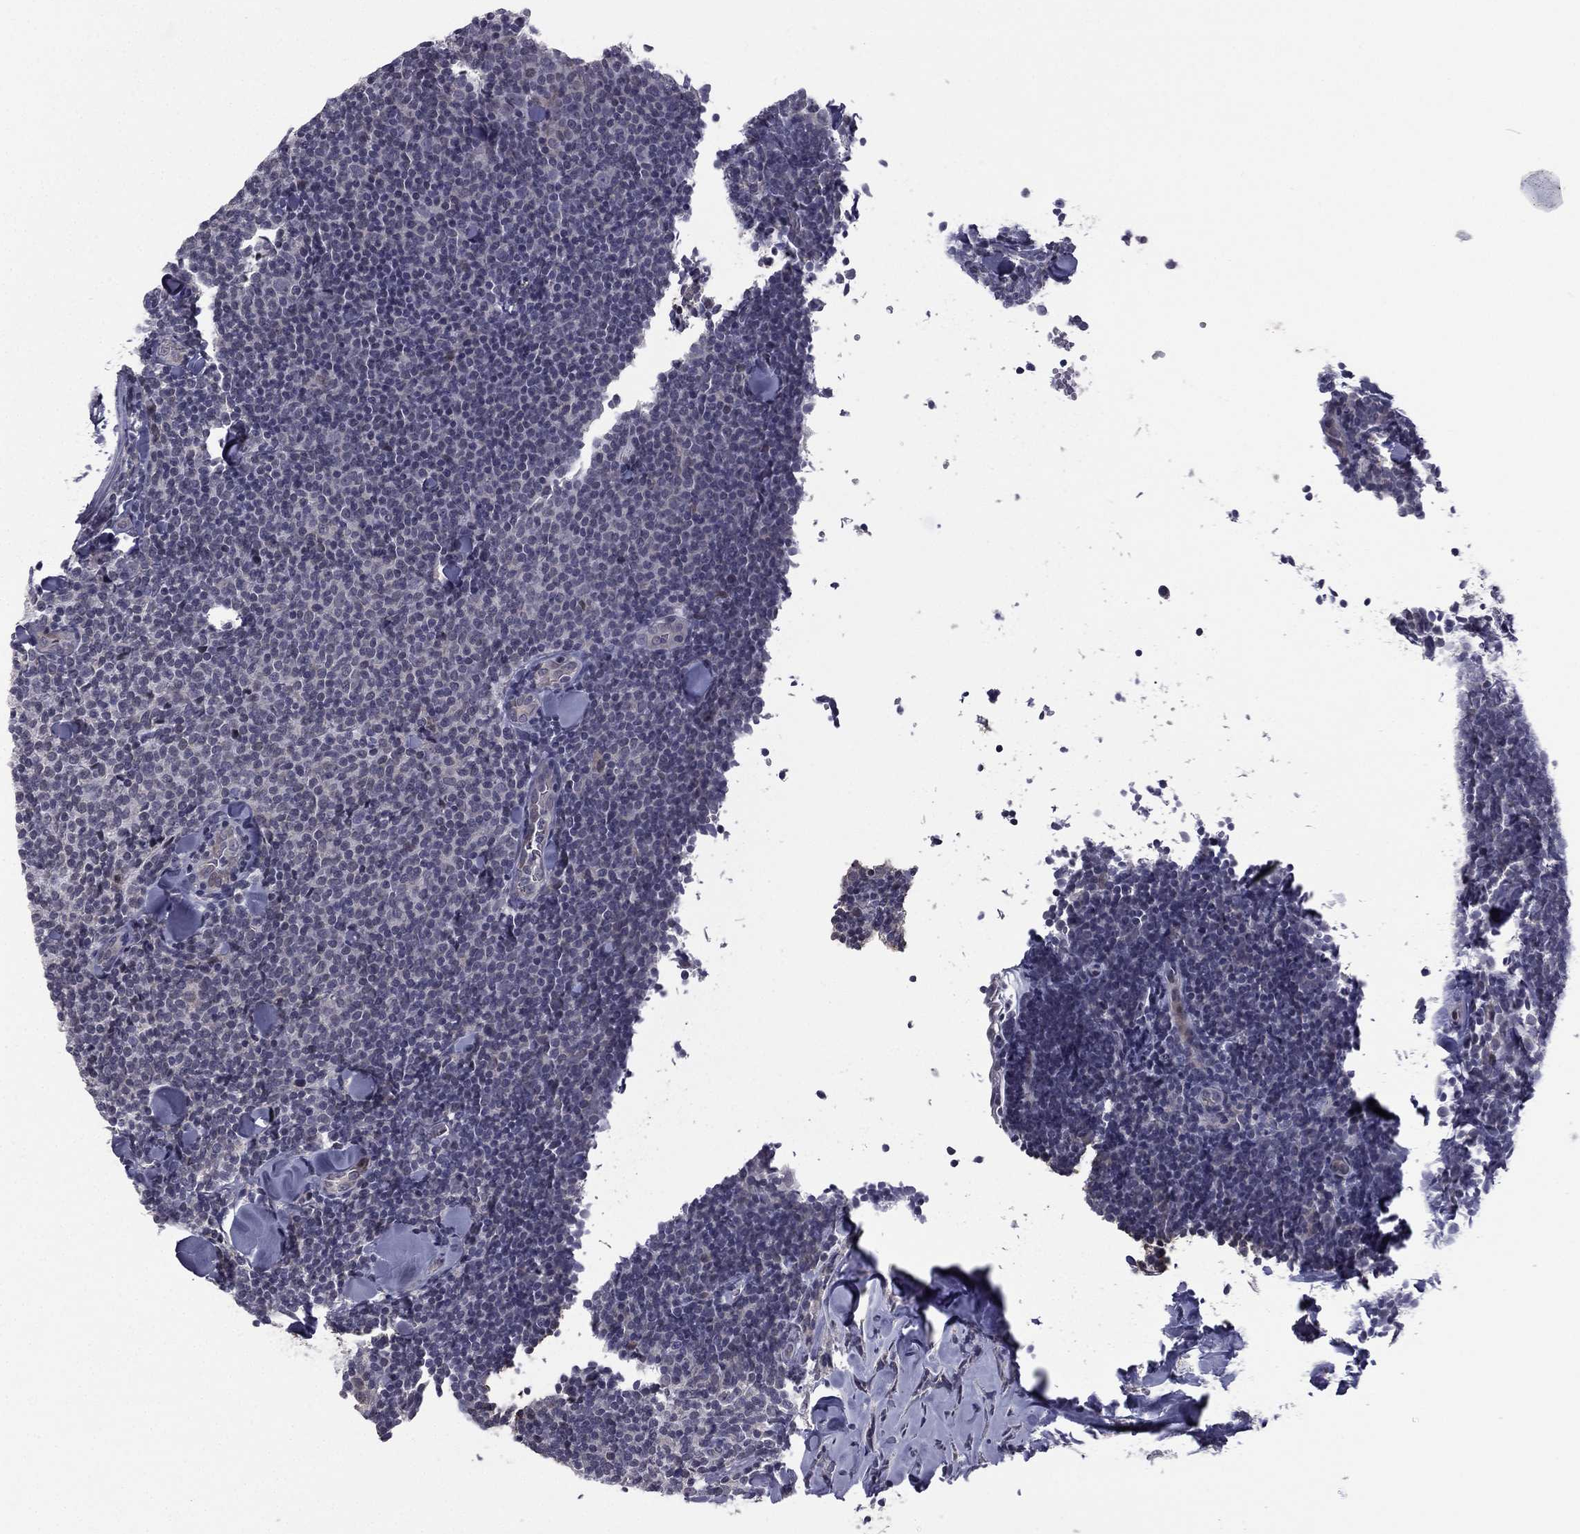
{"staining": {"intensity": "negative", "quantity": "none", "location": "none"}, "tissue": "lymphoma", "cell_type": "Tumor cells", "image_type": "cancer", "snomed": [{"axis": "morphology", "description": "Malignant lymphoma, non-Hodgkin's type, Low grade"}, {"axis": "topography", "description": "Lymph node"}], "caption": "The photomicrograph exhibits no significant staining in tumor cells of low-grade malignant lymphoma, non-Hodgkin's type.", "gene": "ACTRT2", "patient": {"sex": "female", "age": 56}}